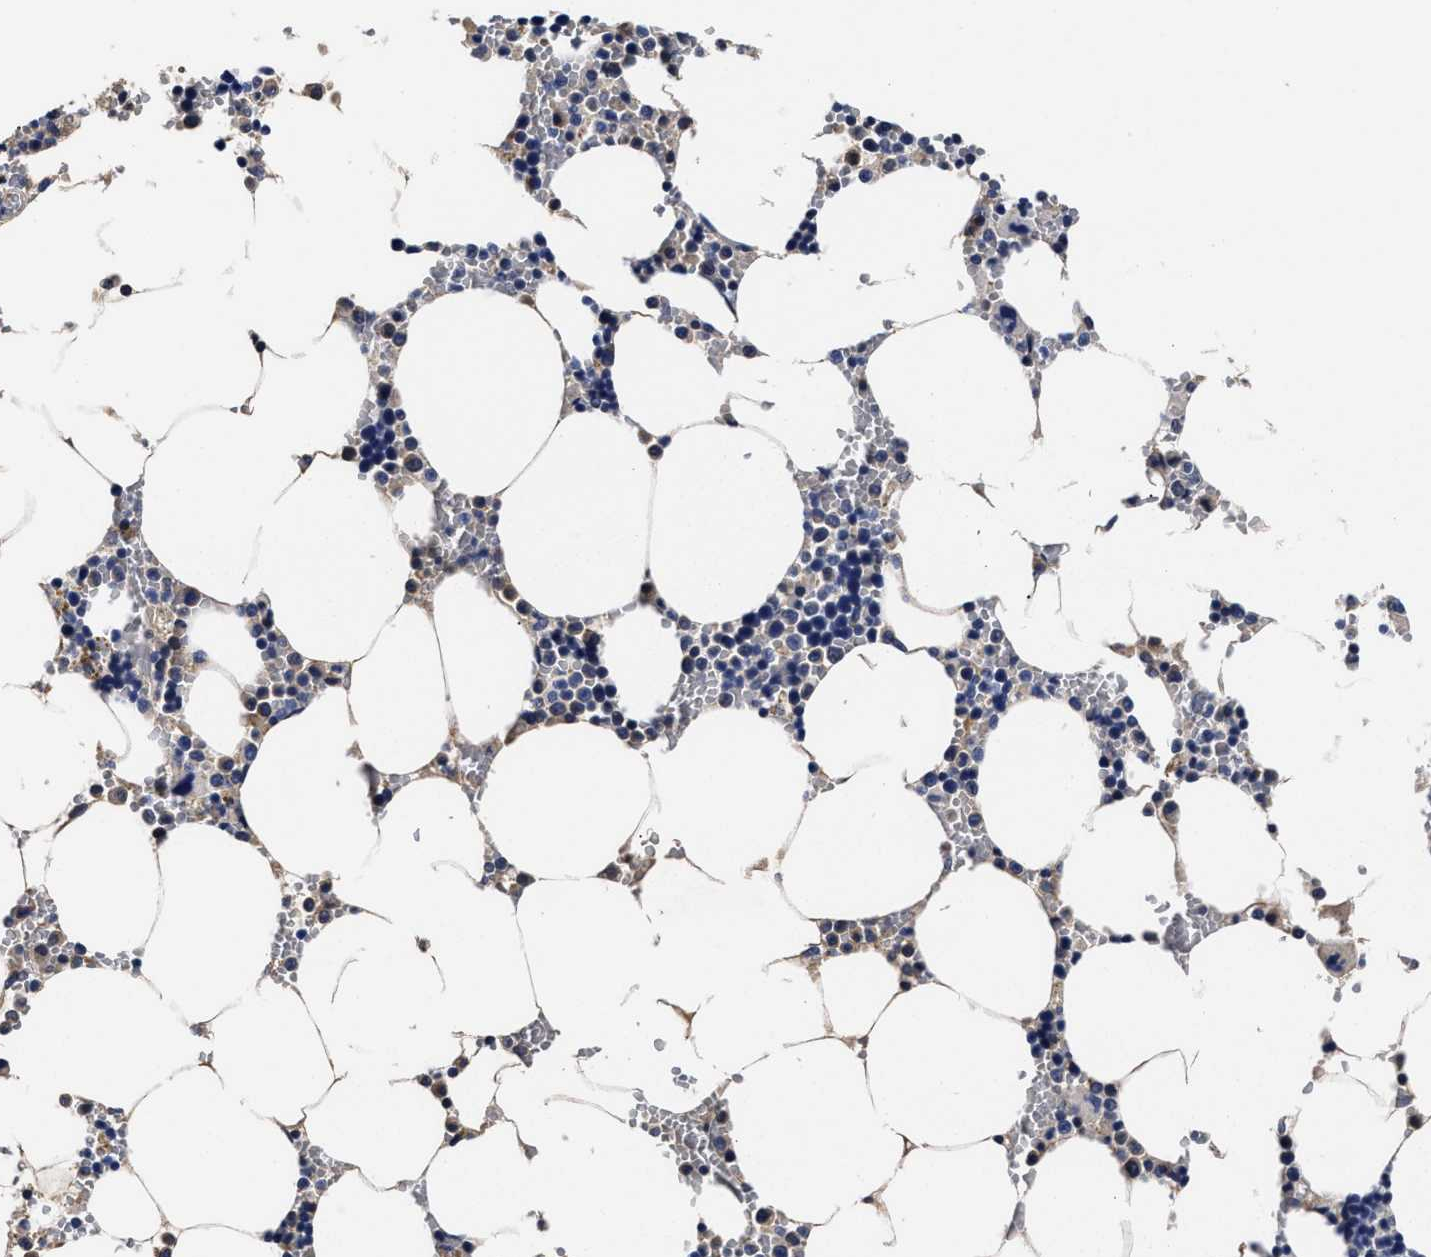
{"staining": {"intensity": "weak", "quantity": "25%-75%", "location": "cytoplasmic/membranous"}, "tissue": "bone marrow", "cell_type": "Hematopoietic cells", "image_type": "normal", "snomed": [{"axis": "morphology", "description": "Normal tissue, NOS"}, {"axis": "topography", "description": "Bone marrow"}], "caption": "This histopathology image shows benign bone marrow stained with IHC to label a protein in brown. The cytoplasmic/membranous of hematopoietic cells show weak positivity for the protein. Nuclei are counter-stained blue.", "gene": "OLFML2A", "patient": {"sex": "male", "age": 70}}